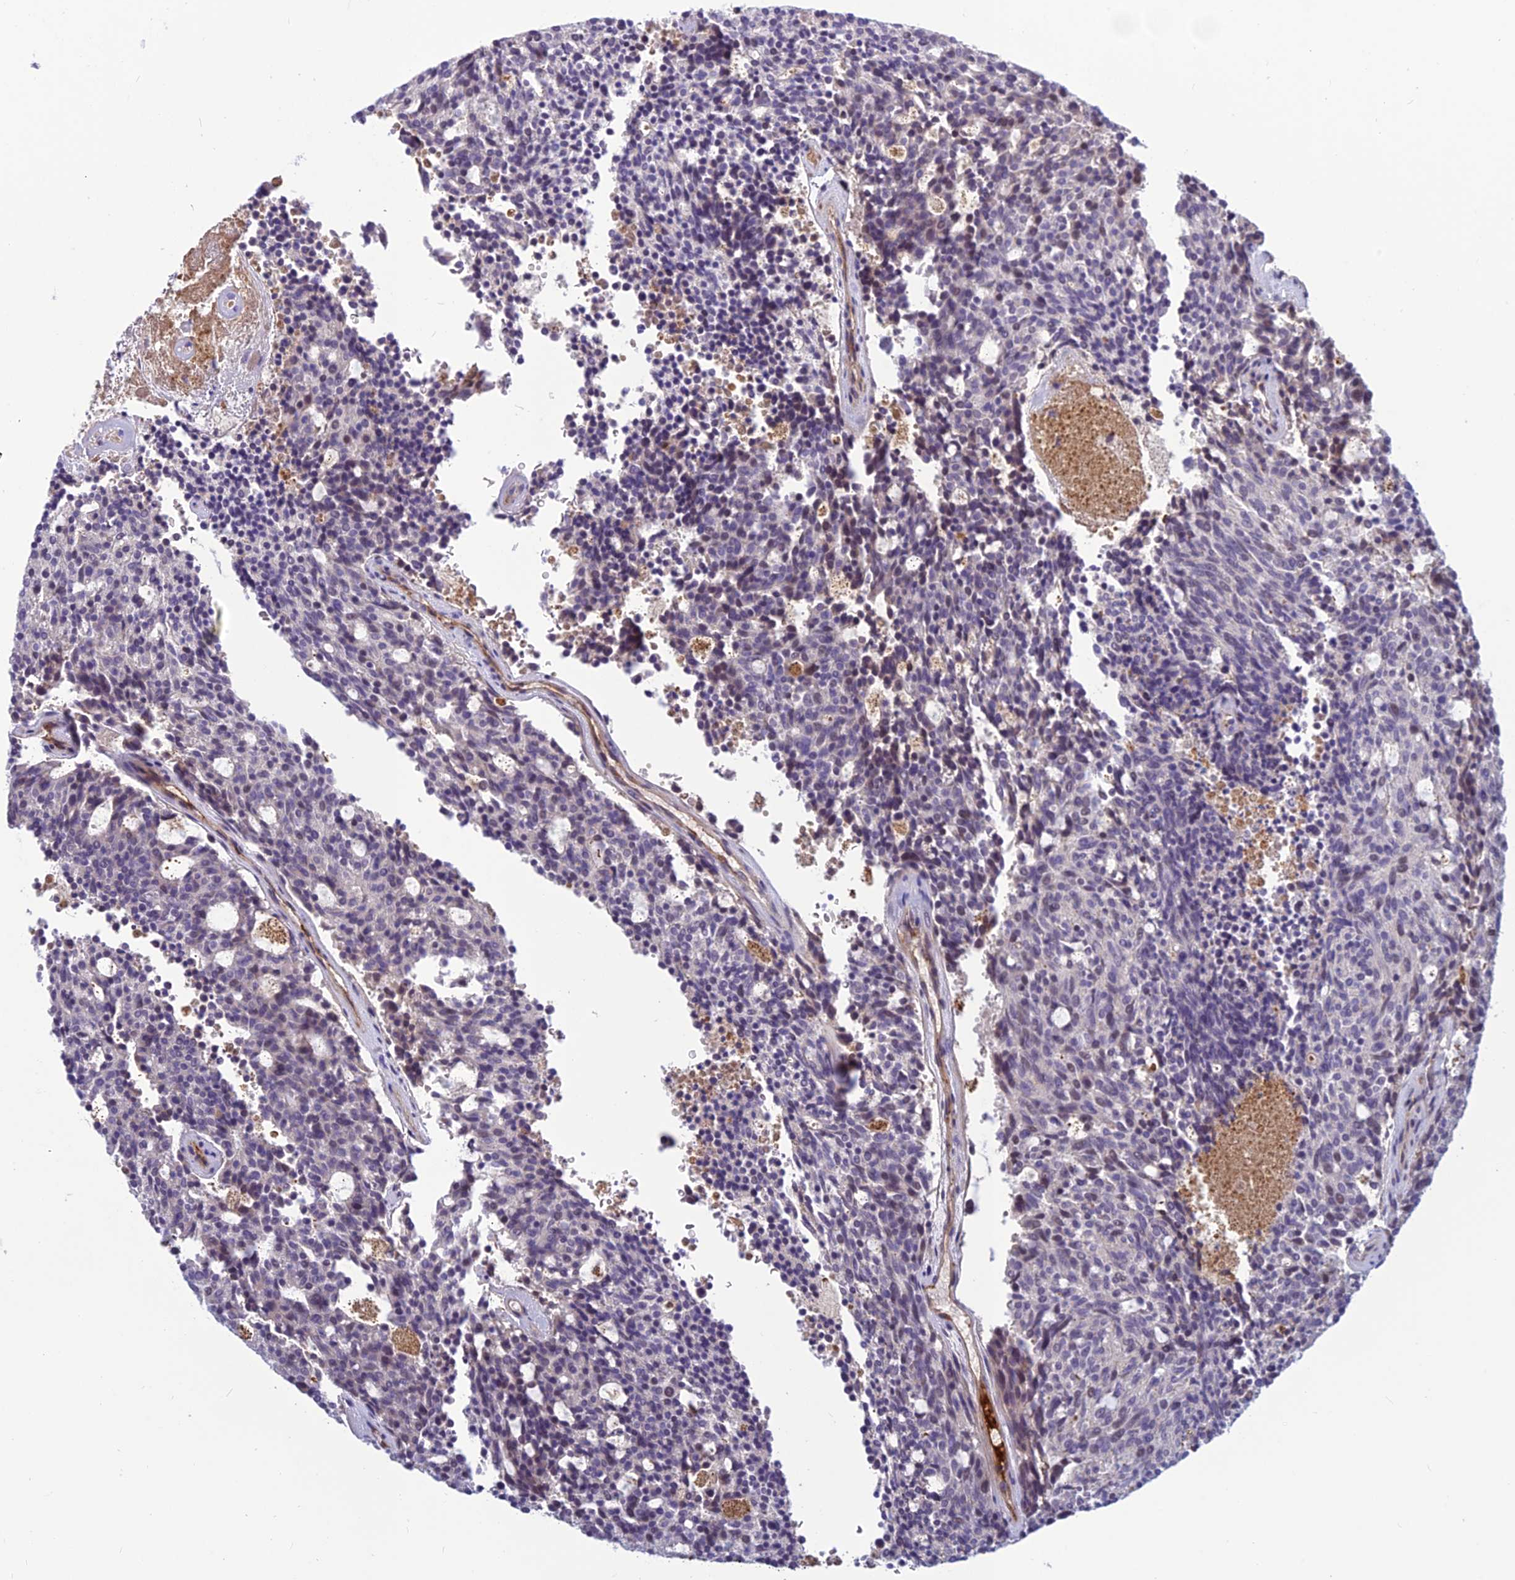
{"staining": {"intensity": "negative", "quantity": "none", "location": "none"}, "tissue": "carcinoid", "cell_type": "Tumor cells", "image_type": "cancer", "snomed": [{"axis": "morphology", "description": "Carcinoid, malignant, NOS"}, {"axis": "topography", "description": "Pancreas"}], "caption": "This photomicrograph is of carcinoid stained with immunohistochemistry to label a protein in brown with the nuclei are counter-stained blue. There is no staining in tumor cells. The staining is performed using DAB (3,3'-diaminobenzidine) brown chromogen with nuclei counter-stained in using hematoxylin.", "gene": "CLEC11A", "patient": {"sex": "female", "age": 54}}